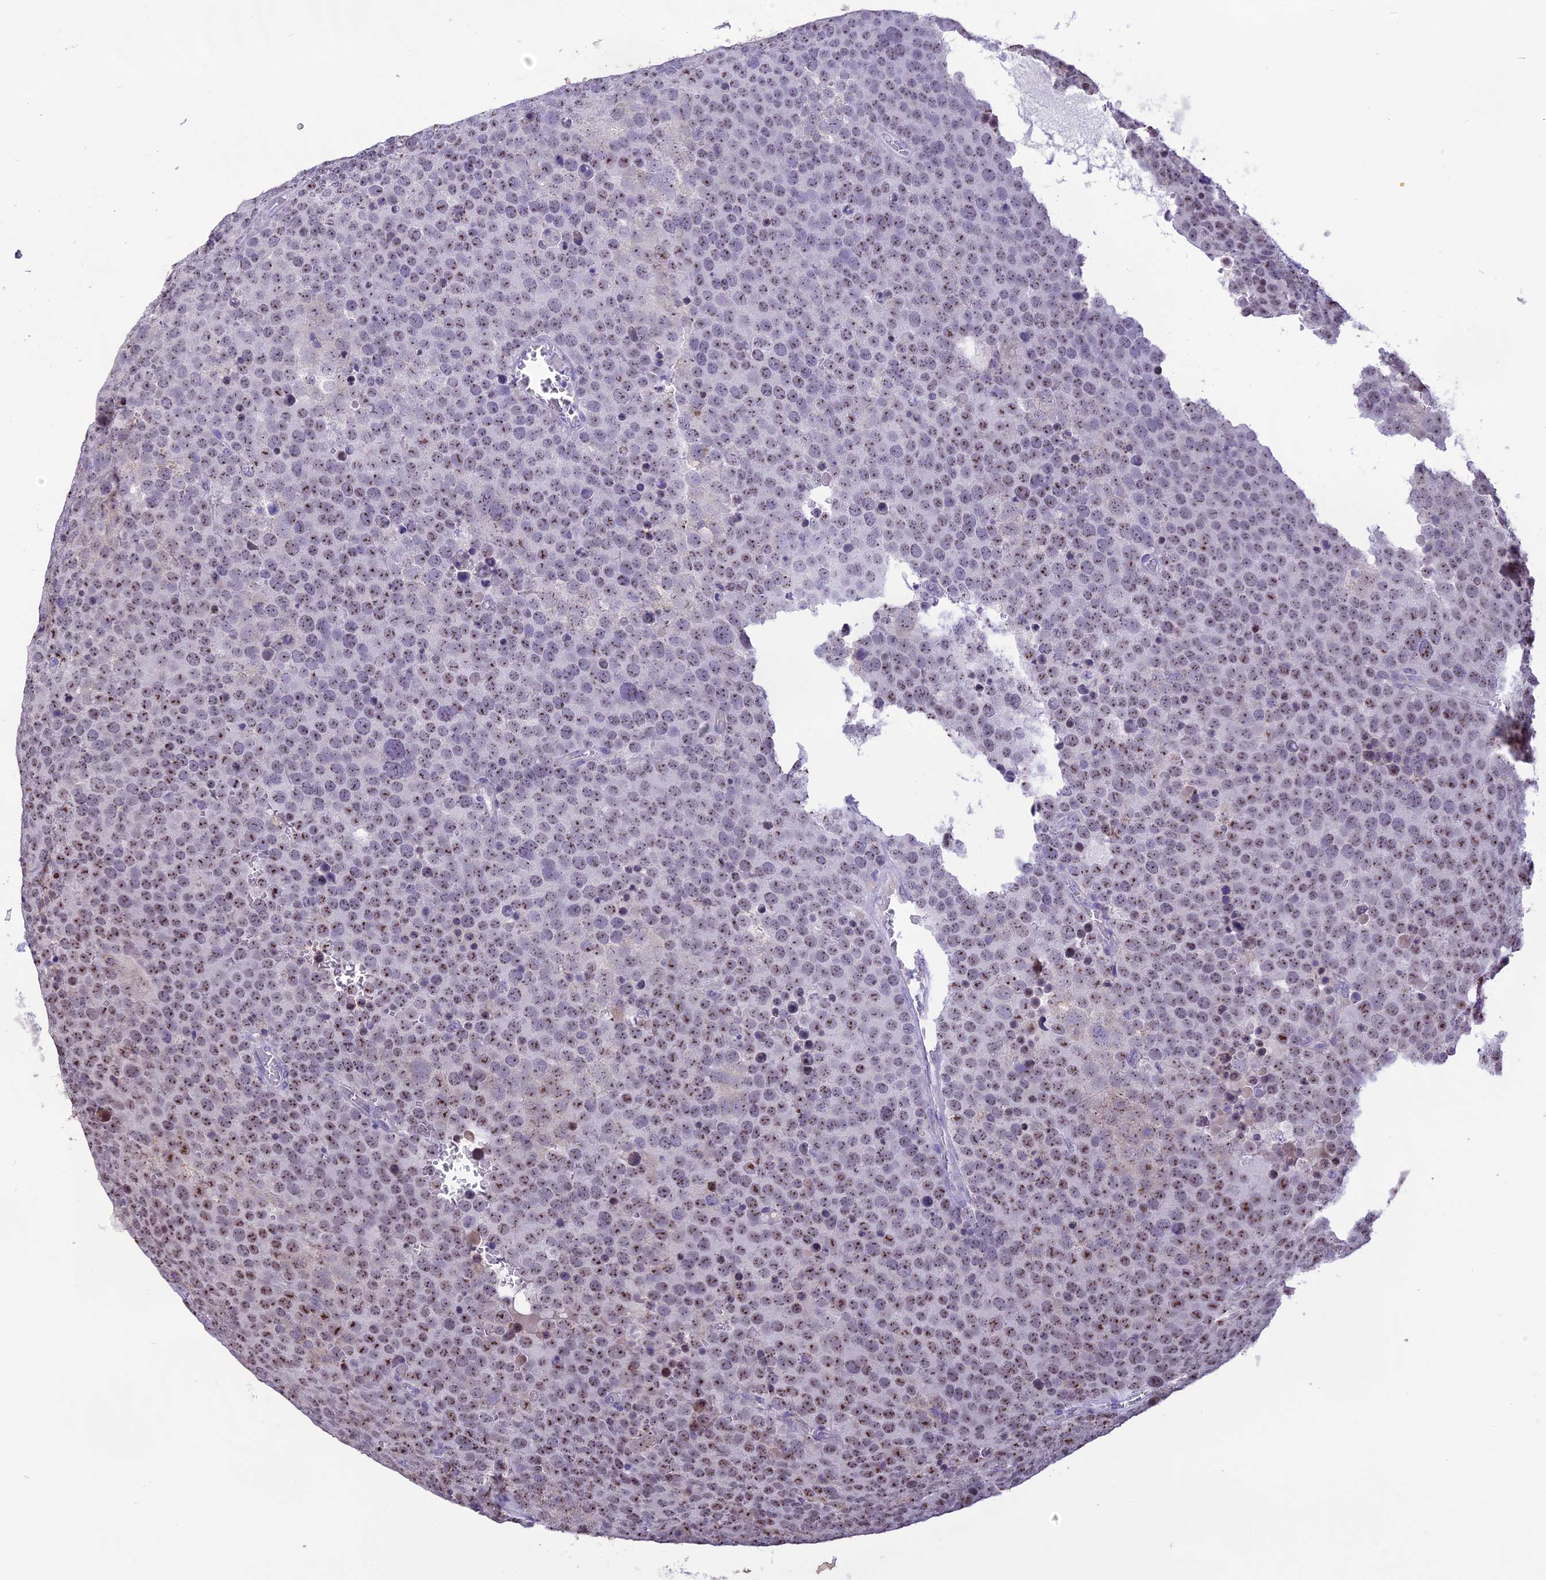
{"staining": {"intensity": "moderate", "quantity": ">75%", "location": "nuclear"}, "tissue": "testis cancer", "cell_type": "Tumor cells", "image_type": "cancer", "snomed": [{"axis": "morphology", "description": "Seminoma, NOS"}, {"axis": "topography", "description": "Testis"}], "caption": "A brown stain highlights moderate nuclear expression of a protein in human testis cancer (seminoma) tumor cells.", "gene": "CMSS1", "patient": {"sex": "male", "age": 71}}